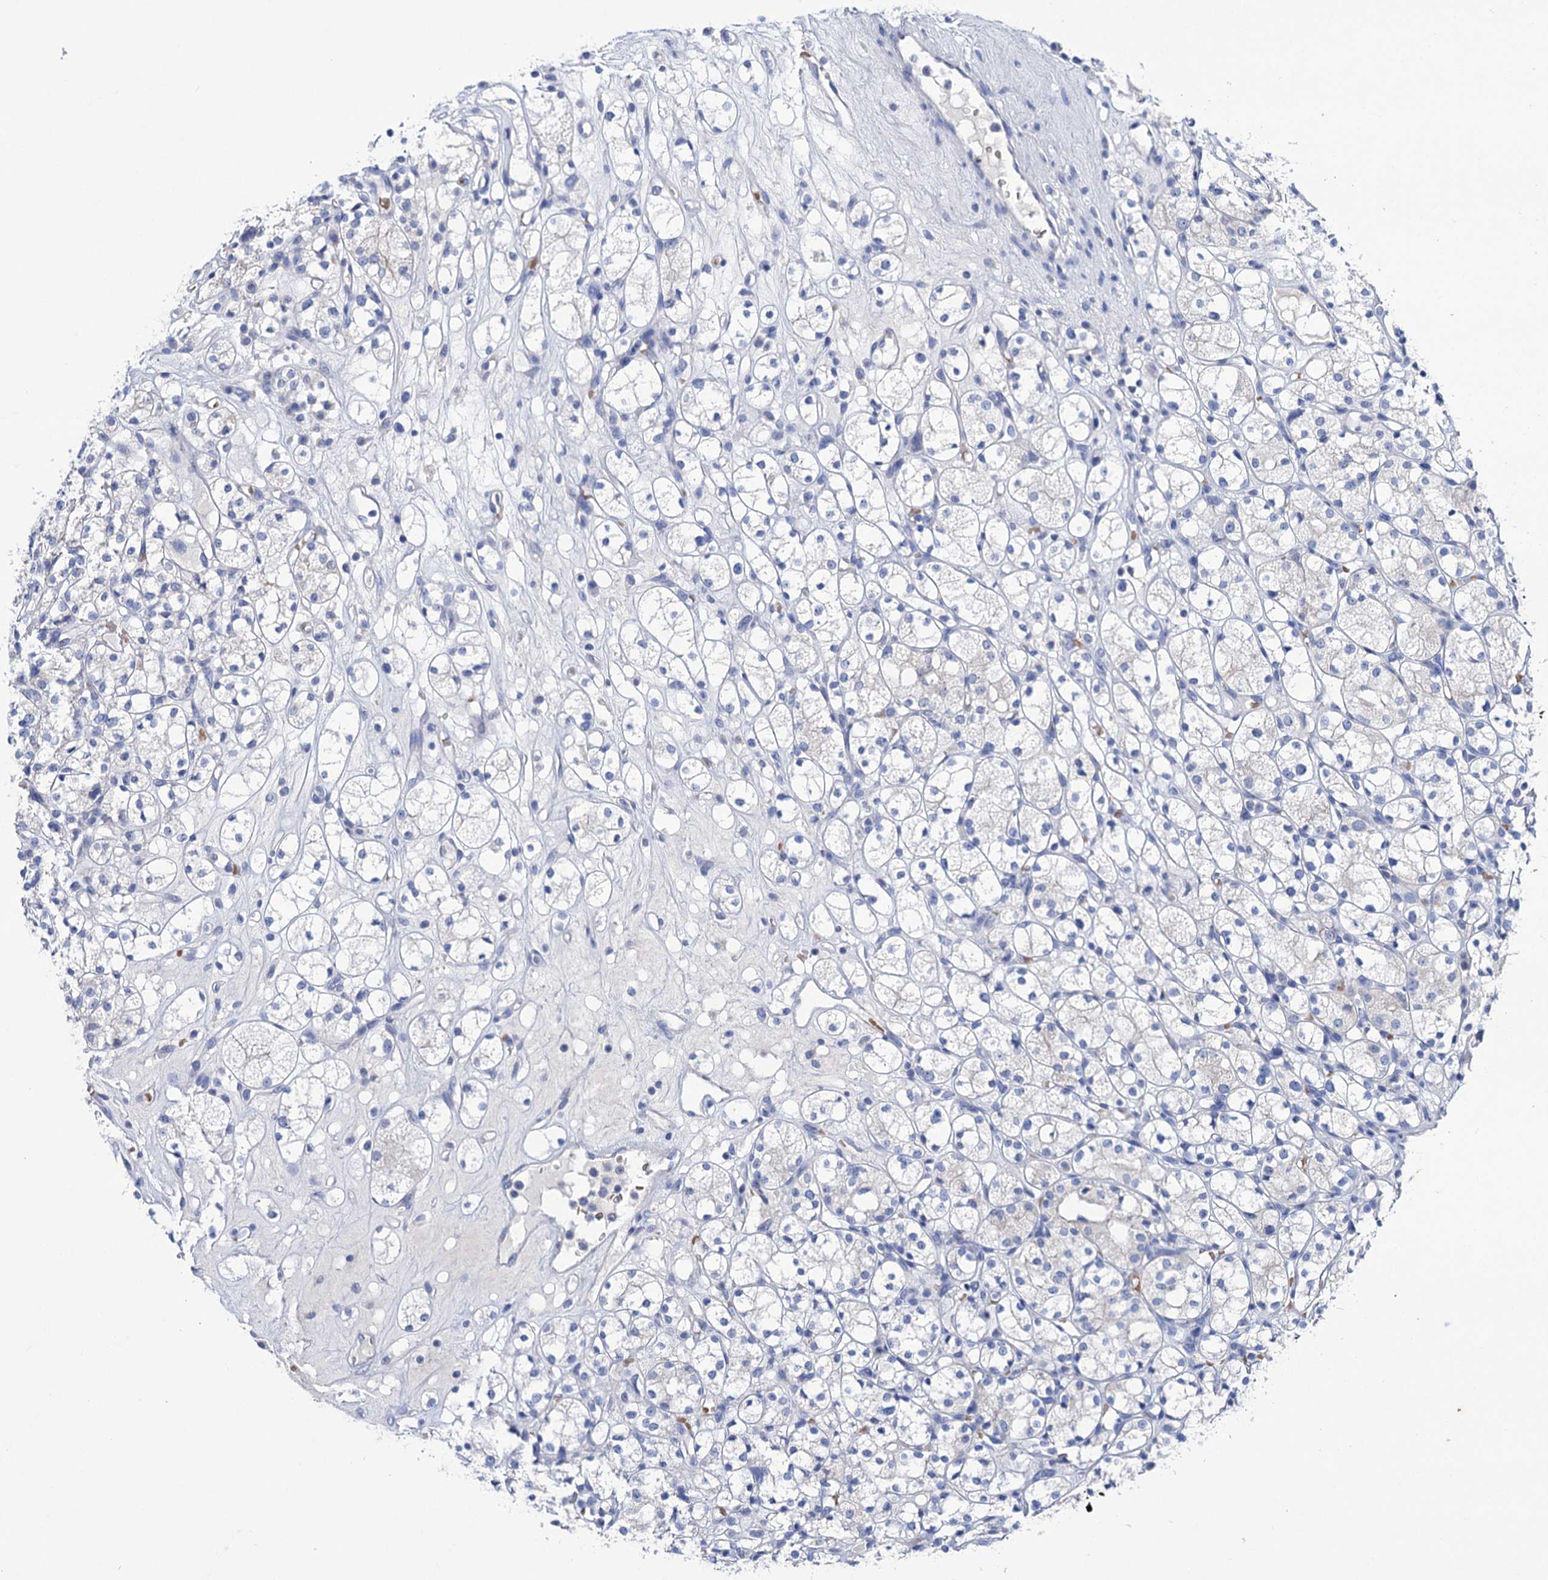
{"staining": {"intensity": "negative", "quantity": "none", "location": "none"}, "tissue": "renal cancer", "cell_type": "Tumor cells", "image_type": "cancer", "snomed": [{"axis": "morphology", "description": "Adenocarcinoma, NOS"}, {"axis": "topography", "description": "Kidney"}], "caption": "Immunohistochemistry (IHC) image of neoplastic tissue: renal cancer stained with DAB reveals no significant protein staining in tumor cells.", "gene": "YARS2", "patient": {"sex": "male", "age": 77}}